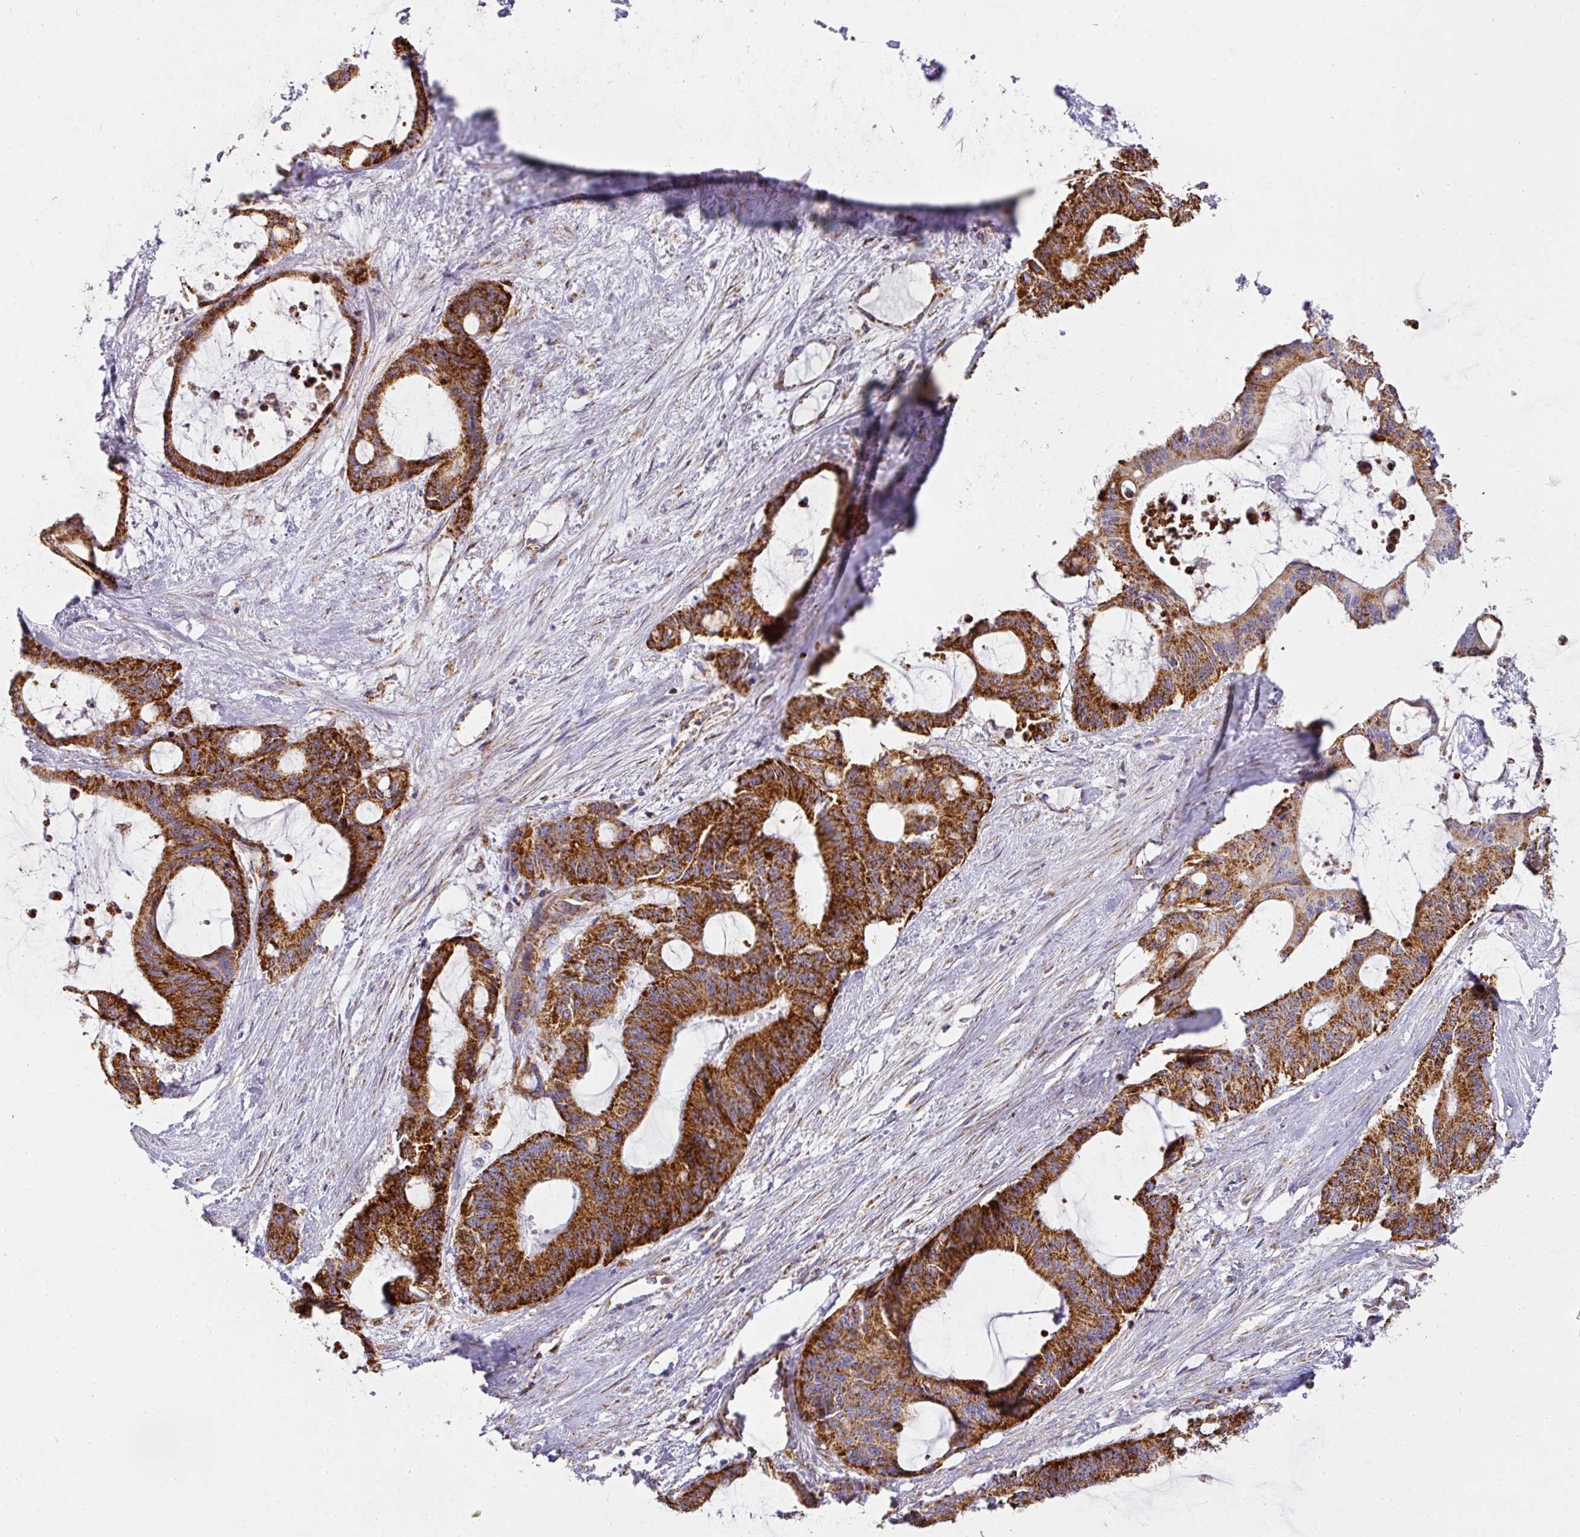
{"staining": {"intensity": "strong", "quantity": ">75%", "location": "cytoplasmic/membranous"}, "tissue": "liver cancer", "cell_type": "Tumor cells", "image_type": "cancer", "snomed": [{"axis": "morphology", "description": "Normal tissue, NOS"}, {"axis": "morphology", "description": "Cholangiocarcinoma"}, {"axis": "topography", "description": "Liver"}, {"axis": "topography", "description": "Peripheral nerve tissue"}], "caption": "There is high levels of strong cytoplasmic/membranous positivity in tumor cells of liver cholangiocarcinoma, as demonstrated by immunohistochemical staining (brown color).", "gene": "UQCRFS1", "patient": {"sex": "female", "age": 73}}